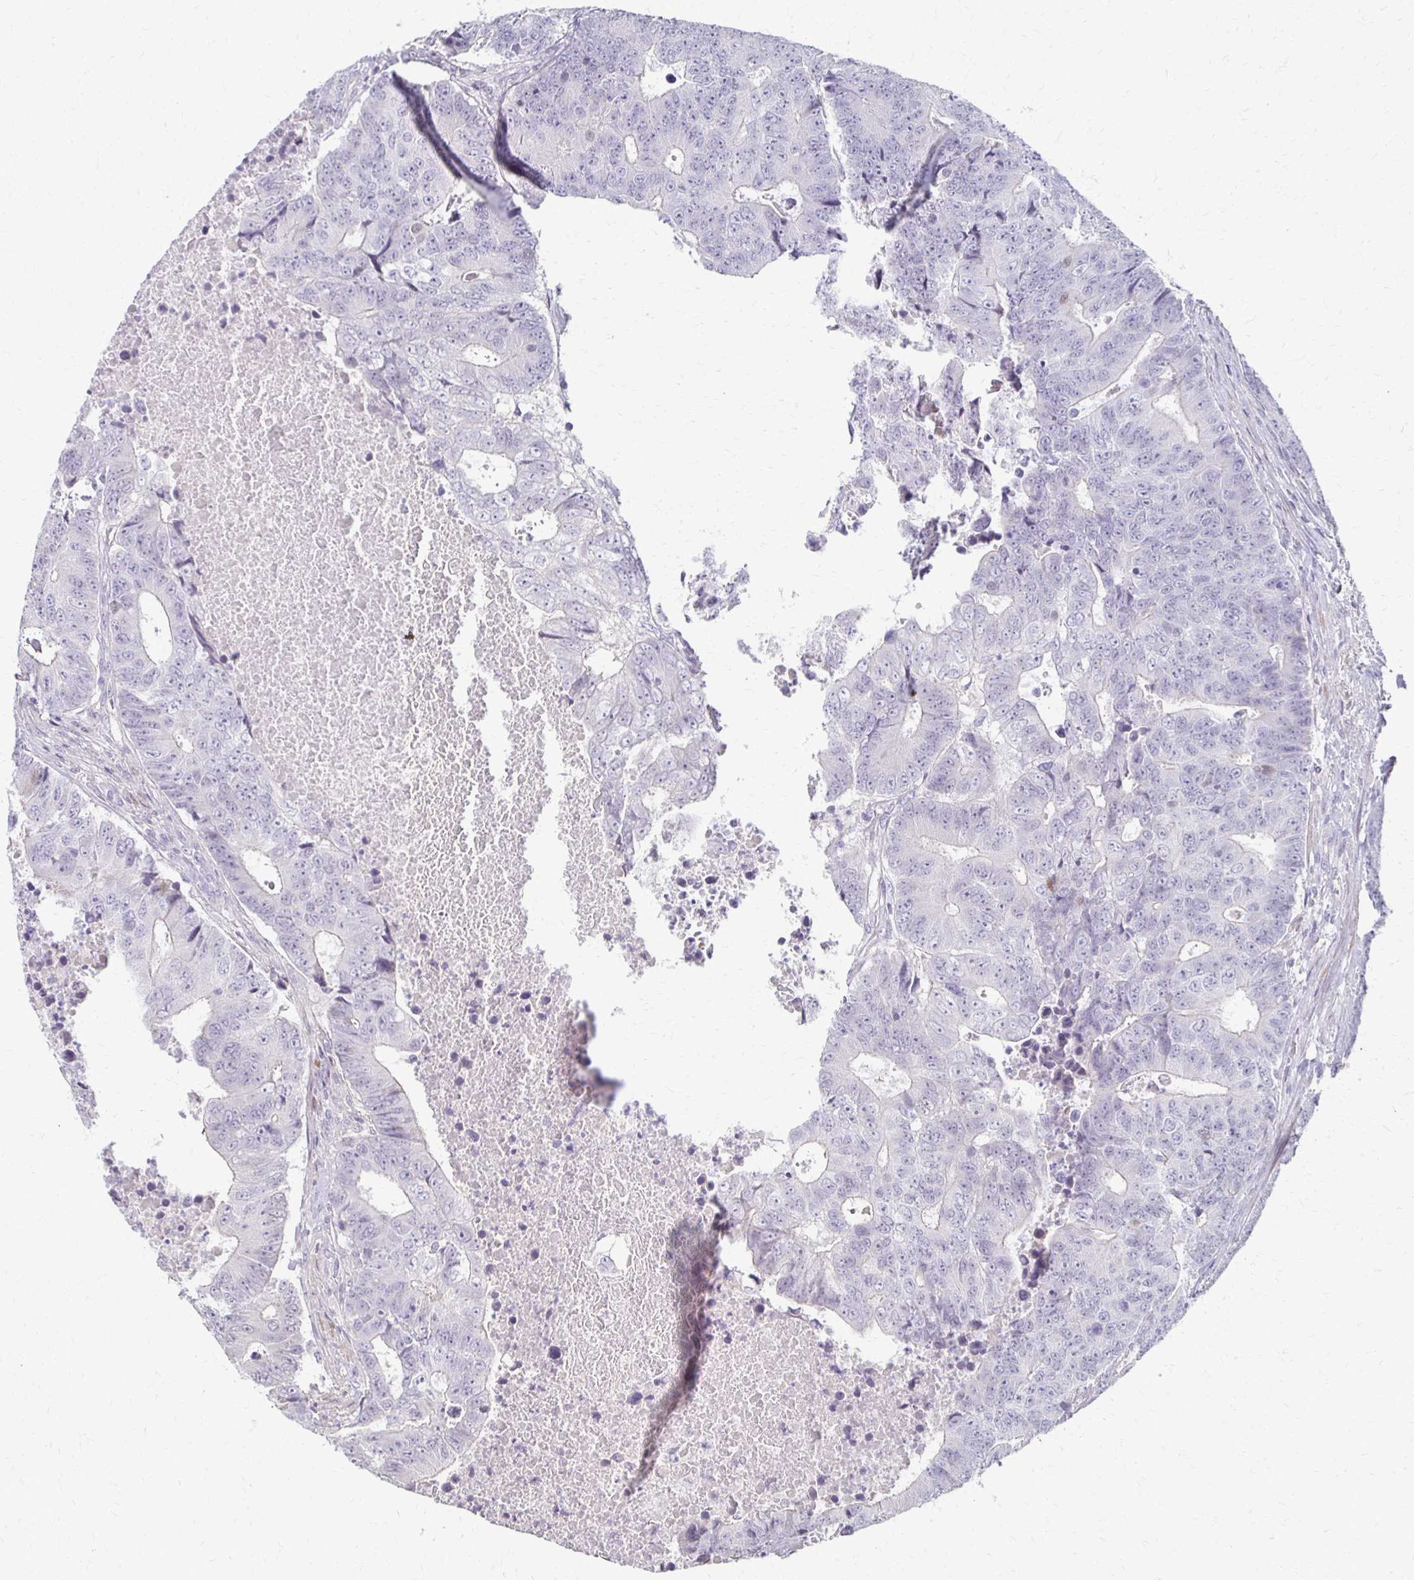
{"staining": {"intensity": "negative", "quantity": "none", "location": "none"}, "tissue": "colorectal cancer", "cell_type": "Tumor cells", "image_type": "cancer", "snomed": [{"axis": "morphology", "description": "Adenocarcinoma, NOS"}, {"axis": "topography", "description": "Colon"}], "caption": "DAB (3,3'-diaminobenzidine) immunohistochemical staining of colorectal cancer (adenocarcinoma) shows no significant positivity in tumor cells.", "gene": "FOXO4", "patient": {"sex": "female", "age": 48}}